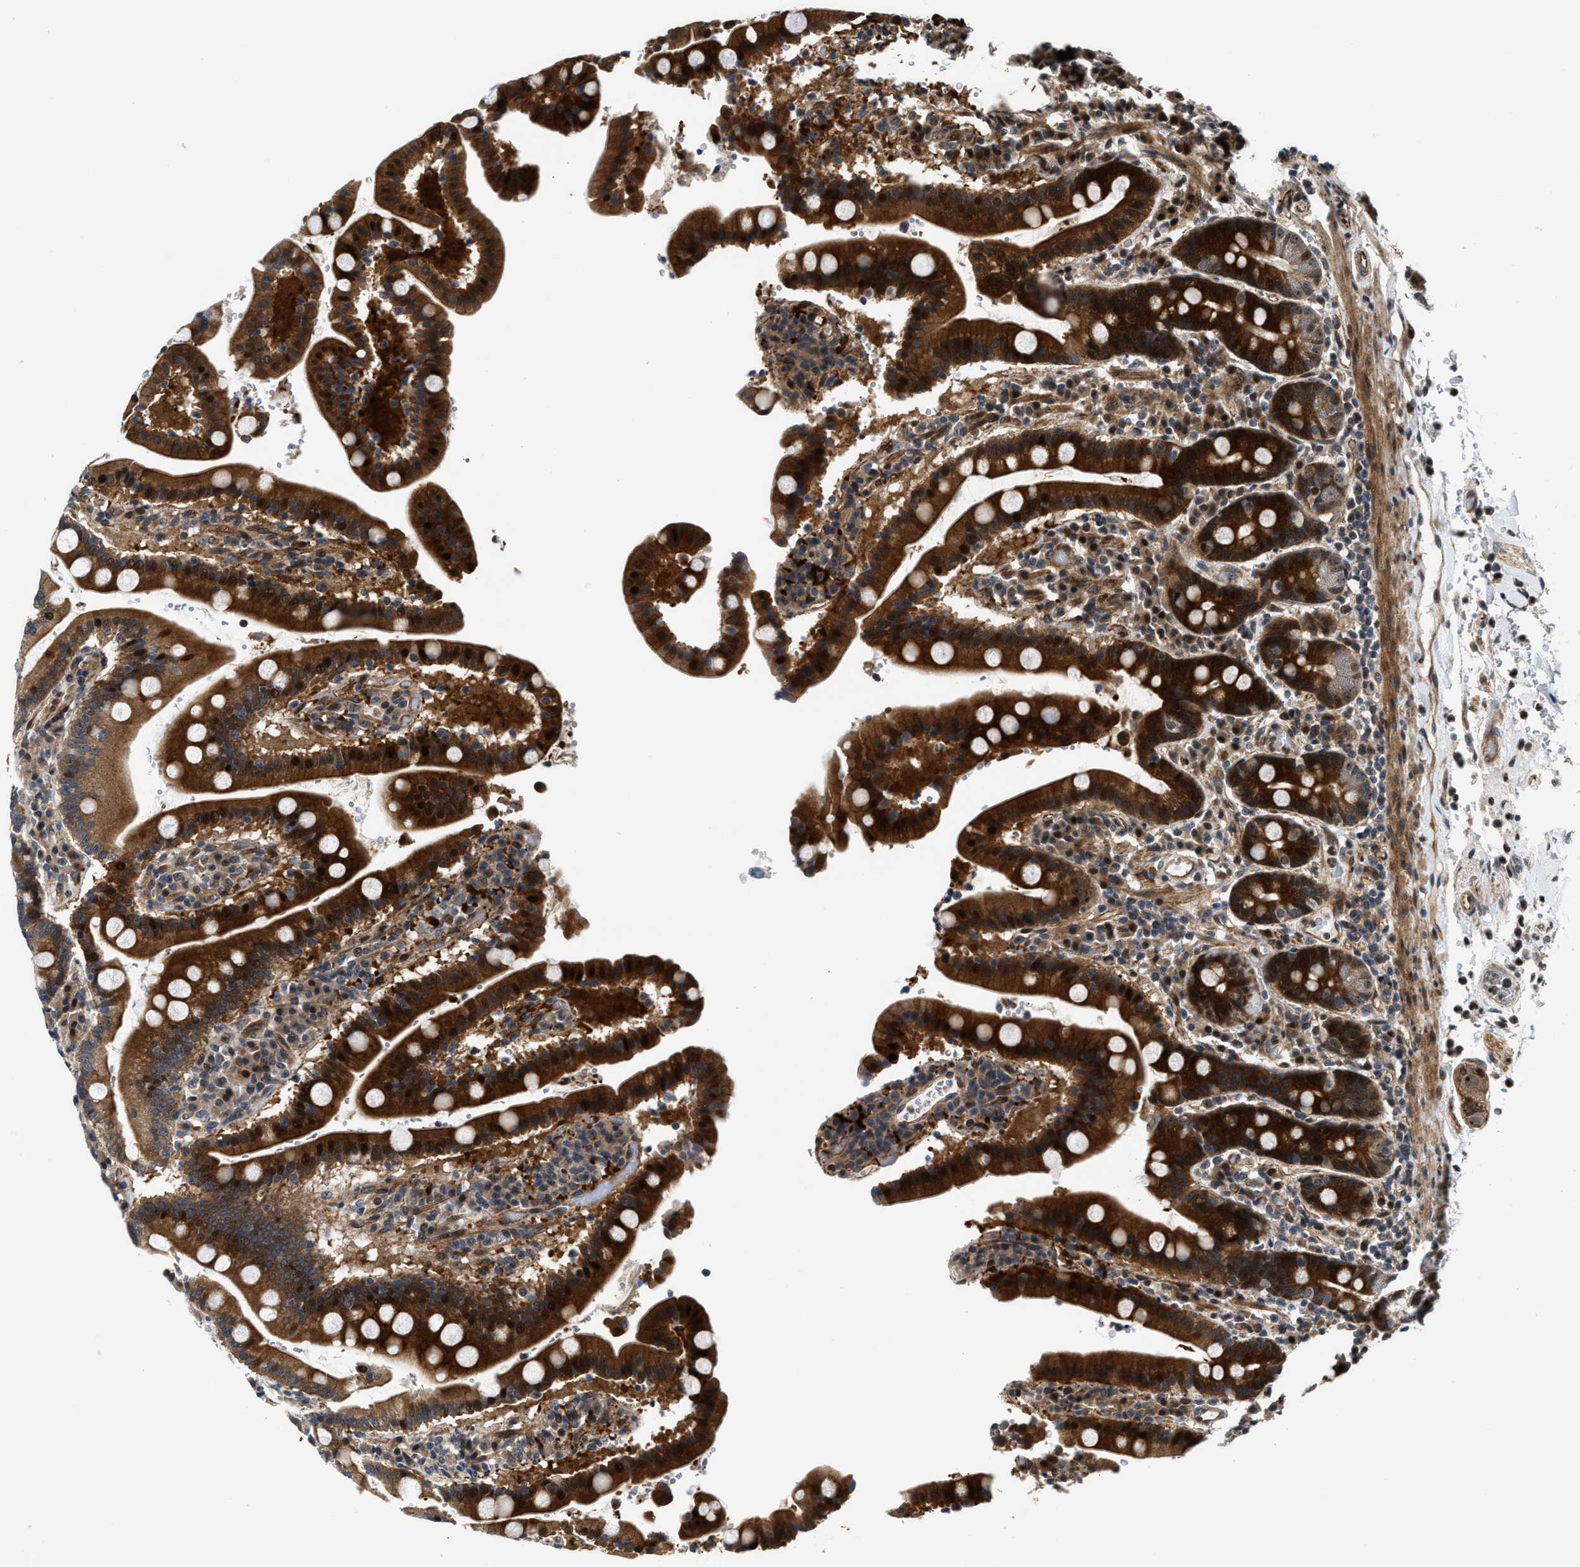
{"staining": {"intensity": "strong", "quantity": ">75%", "location": "cytoplasmic/membranous,nuclear"}, "tissue": "duodenum", "cell_type": "Glandular cells", "image_type": "normal", "snomed": [{"axis": "morphology", "description": "Normal tissue, NOS"}, {"axis": "topography", "description": "Small intestine, NOS"}], "caption": "A histopathology image of human duodenum stained for a protein demonstrates strong cytoplasmic/membranous,nuclear brown staining in glandular cells.", "gene": "ALDH3A2", "patient": {"sex": "female", "age": 71}}